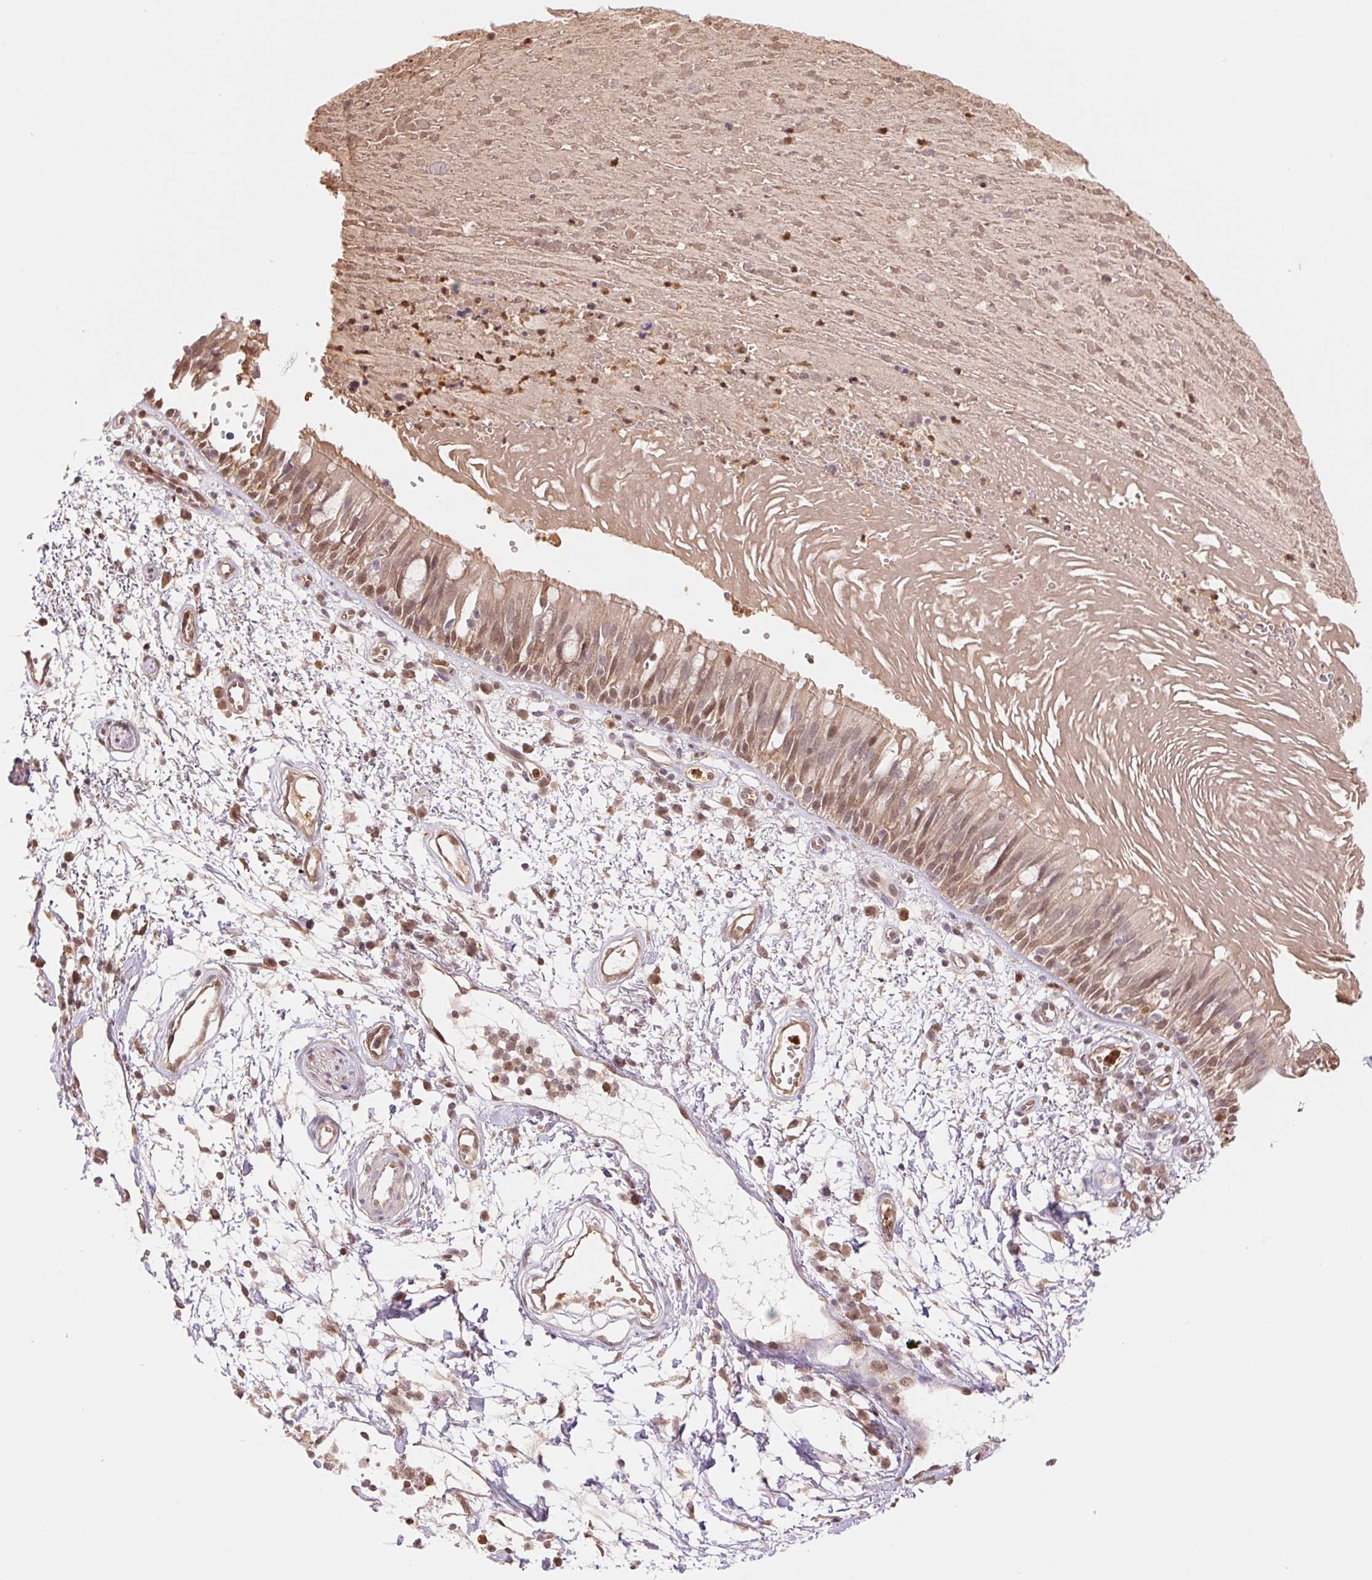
{"staining": {"intensity": "weak", "quantity": ">75%", "location": "cytoplasmic/membranous,nuclear"}, "tissue": "bronchus", "cell_type": "Respiratory epithelial cells", "image_type": "normal", "snomed": [{"axis": "morphology", "description": "Normal tissue, NOS"}, {"axis": "morphology", "description": "Squamous cell carcinoma, NOS"}, {"axis": "topography", "description": "Cartilage tissue"}, {"axis": "topography", "description": "Bronchus"}, {"axis": "topography", "description": "Lung"}], "caption": "Immunohistochemistry of benign human bronchus exhibits low levels of weak cytoplasmic/membranous,nuclear positivity in approximately >75% of respiratory epithelial cells.", "gene": "CDC123", "patient": {"sex": "male", "age": 66}}